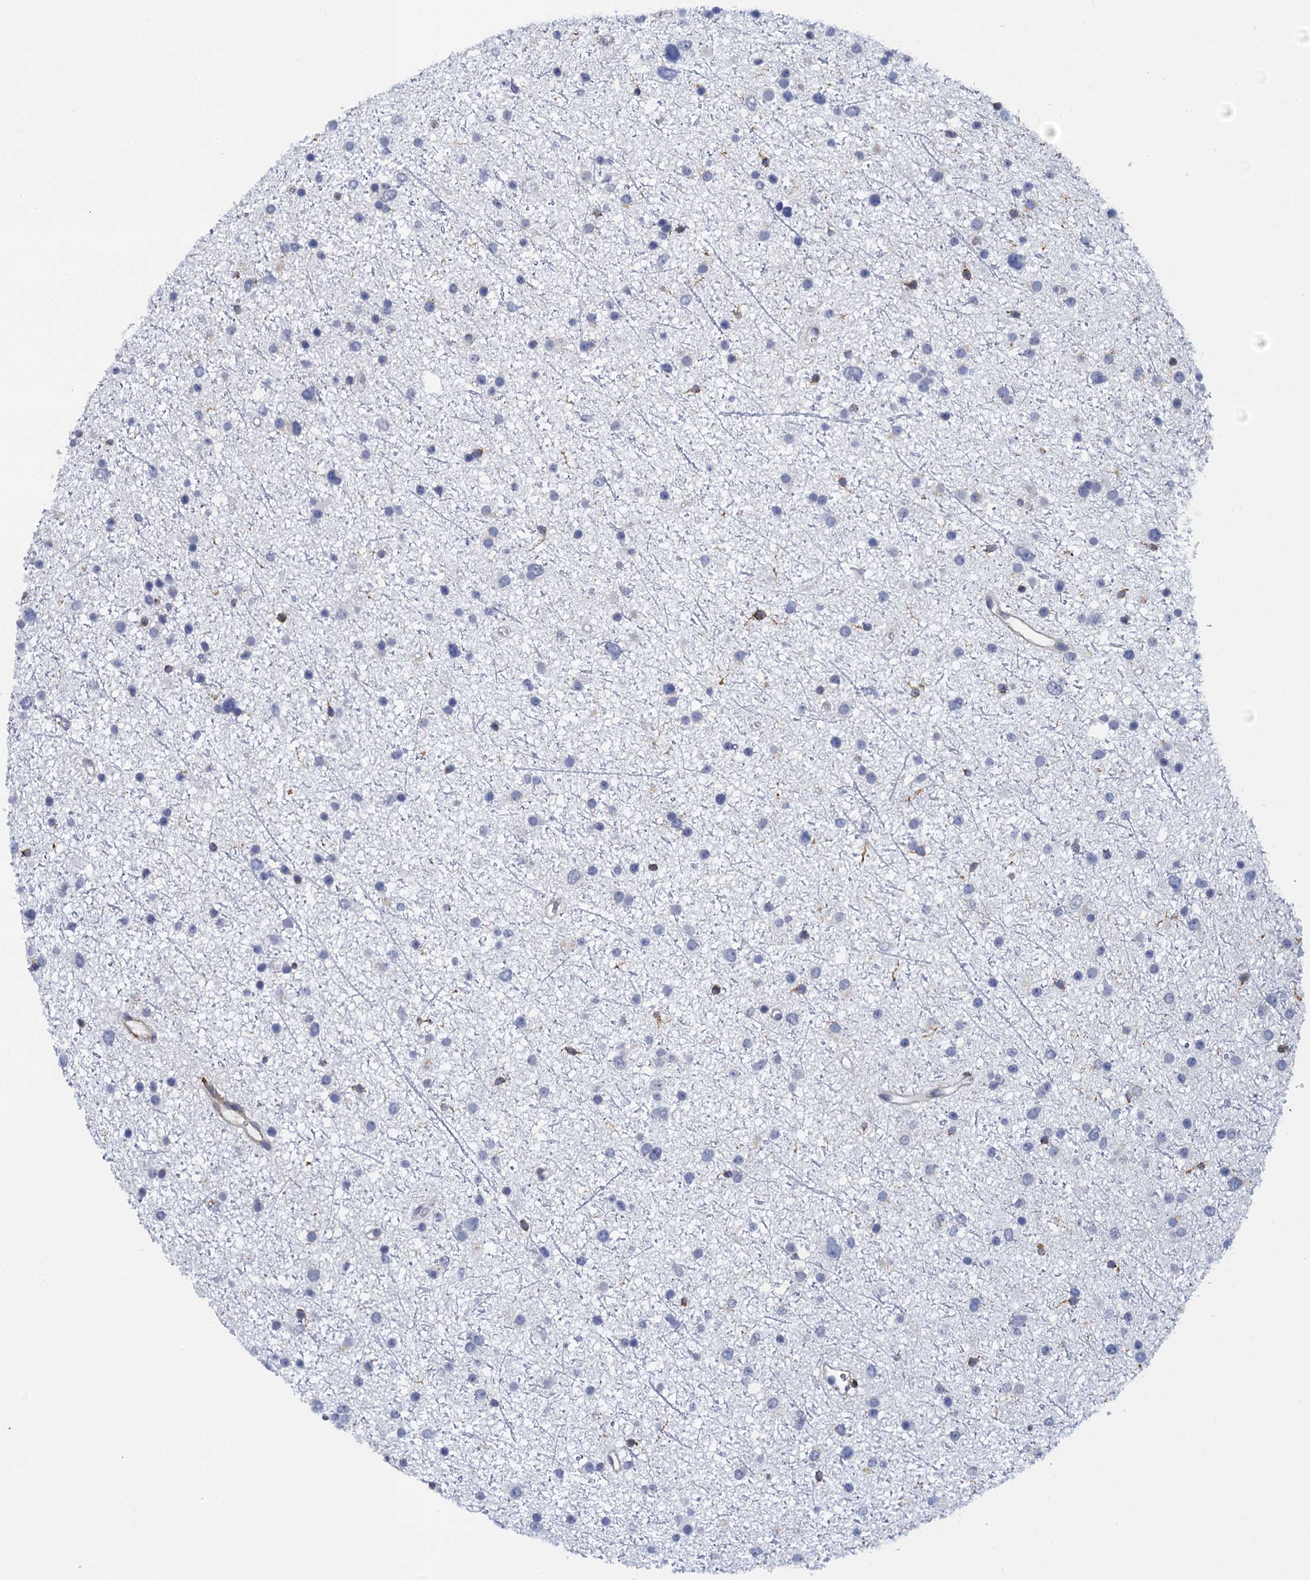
{"staining": {"intensity": "negative", "quantity": "none", "location": "none"}, "tissue": "glioma", "cell_type": "Tumor cells", "image_type": "cancer", "snomed": [{"axis": "morphology", "description": "Glioma, malignant, Low grade"}, {"axis": "topography", "description": "Cerebral cortex"}], "caption": "IHC of malignant glioma (low-grade) shows no staining in tumor cells.", "gene": "POGLUT3", "patient": {"sex": "female", "age": 39}}